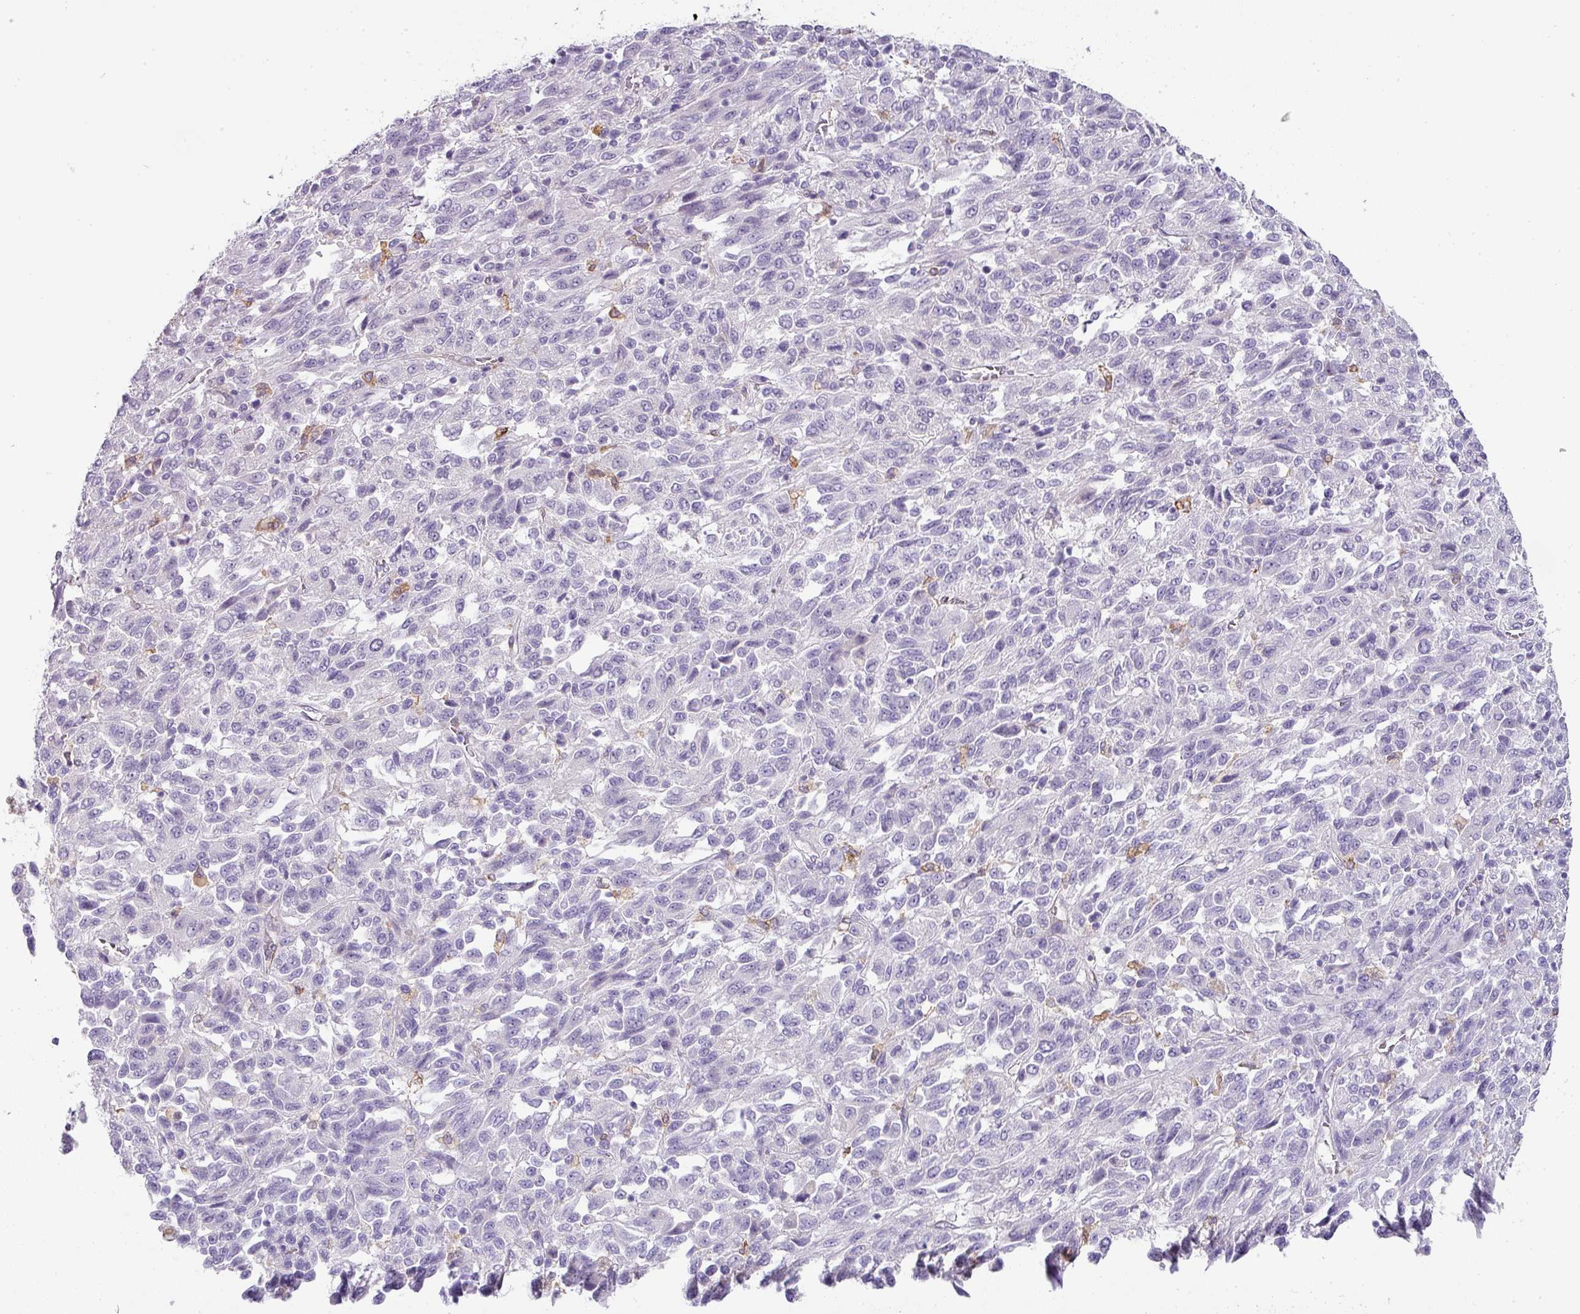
{"staining": {"intensity": "negative", "quantity": "none", "location": "none"}, "tissue": "melanoma", "cell_type": "Tumor cells", "image_type": "cancer", "snomed": [{"axis": "morphology", "description": "Malignant melanoma, Metastatic site"}, {"axis": "topography", "description": "Lung"}], "caption": "Immunohistochemical staining of human melanoma demonstrates no significant expression in tumor cells. (DAB immunohistochemistry, high magnification).", "gene": "FGF17", "patient": {"sex": "male", "age": 64}}